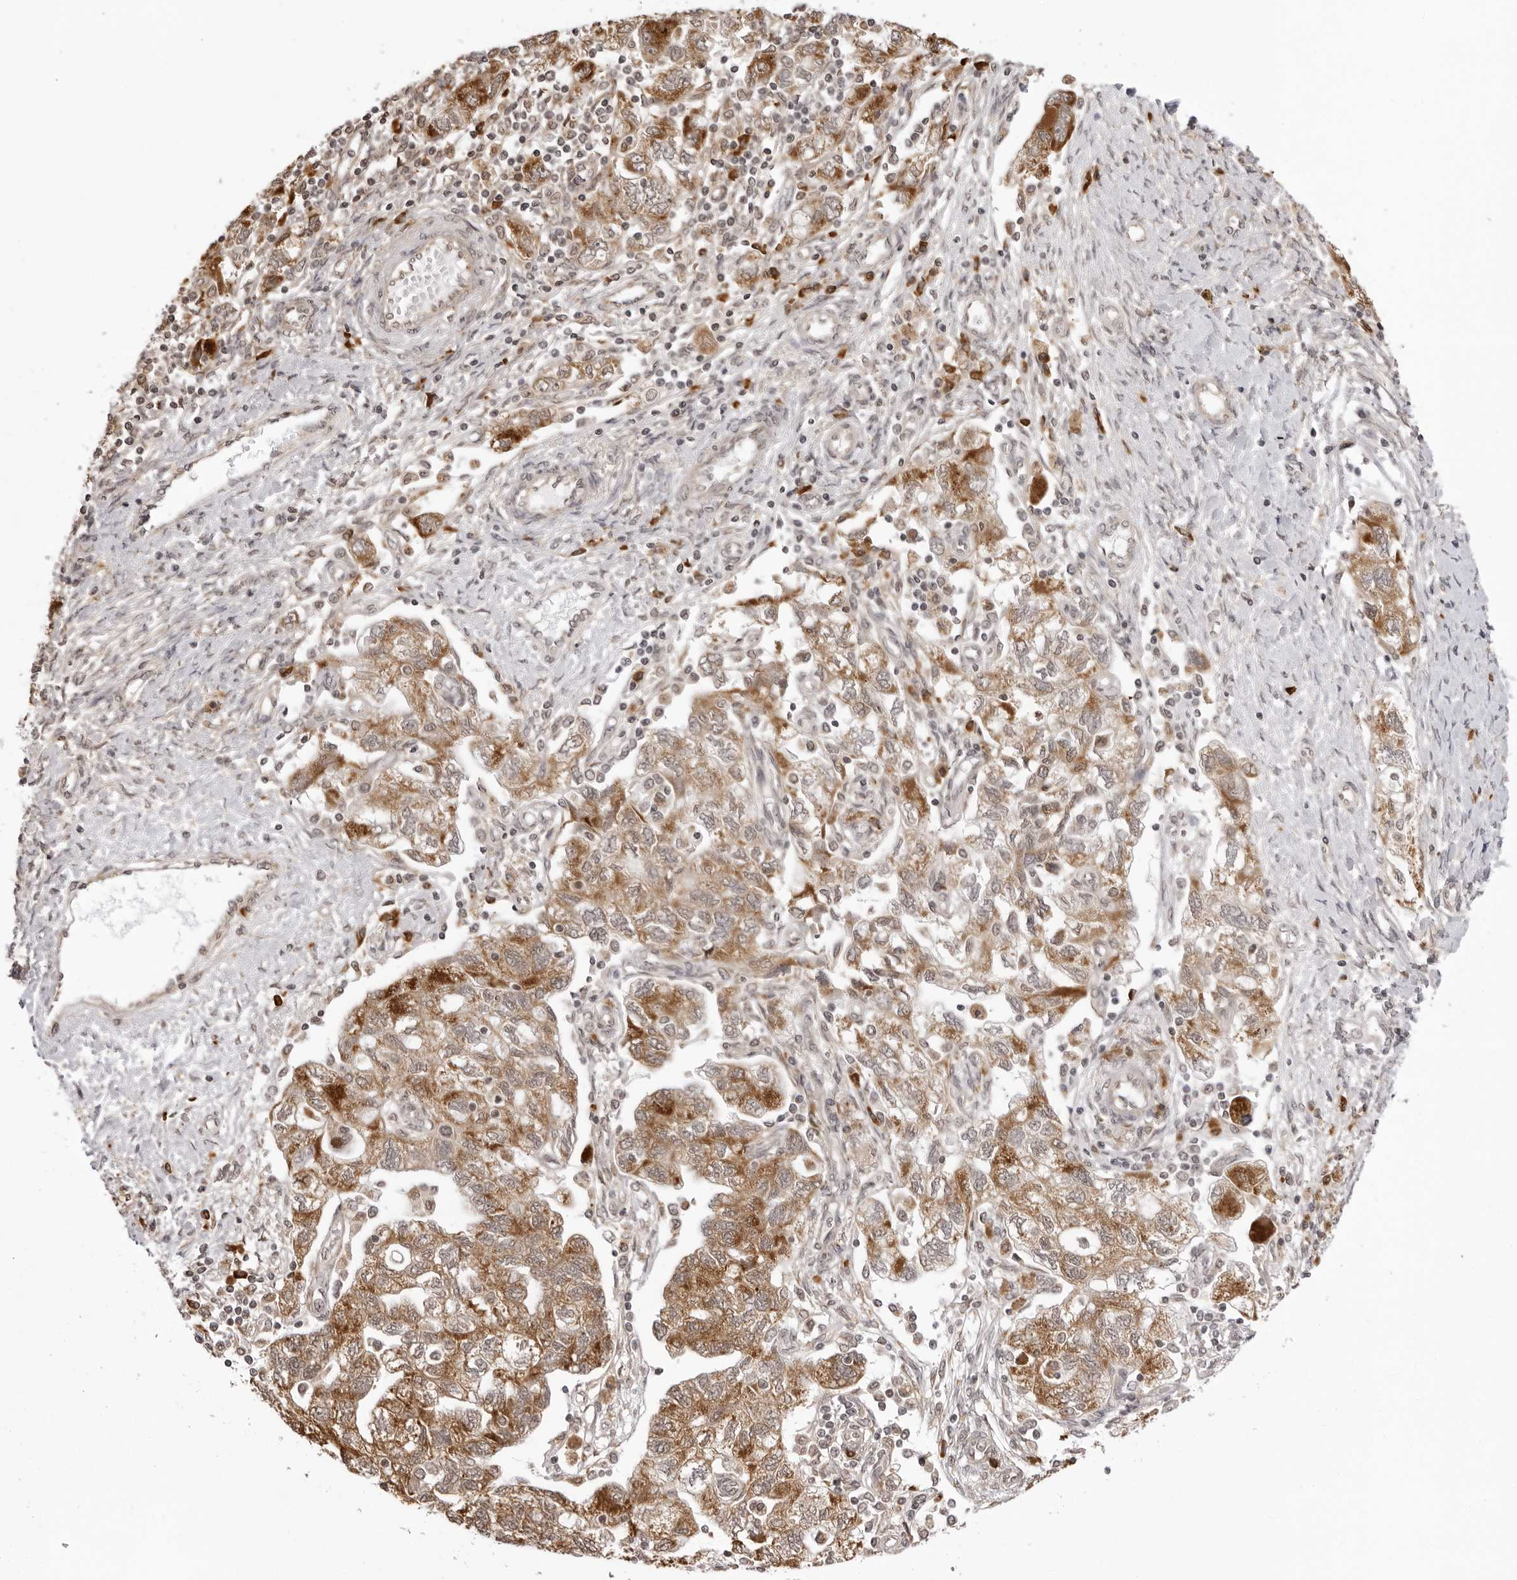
{"staining": {"intensity": "moderate", "quantity": ">75%", "location": "cytoplasmic/membranous"}, "tissue": "ovarian cancer", "cell_type": "Tumor cells", "image_type": "cancer", "snomed": [{"axis": "morphology", "description": "Carcinoma, NOS"}, {"axis": "morphology", "description": "Cystadenocarcinoma, serous, NOS"}, {"axis": "topography", "description": "Ovary"}], "caption": "Serous cystadenocarcinoma (ovarian) tissue shows moderate cytoplasmic/membranous positivity in about >75% of tumor cells", "gene": "ZC3H11A", "patient": {"sex": "female", "age": 69}}